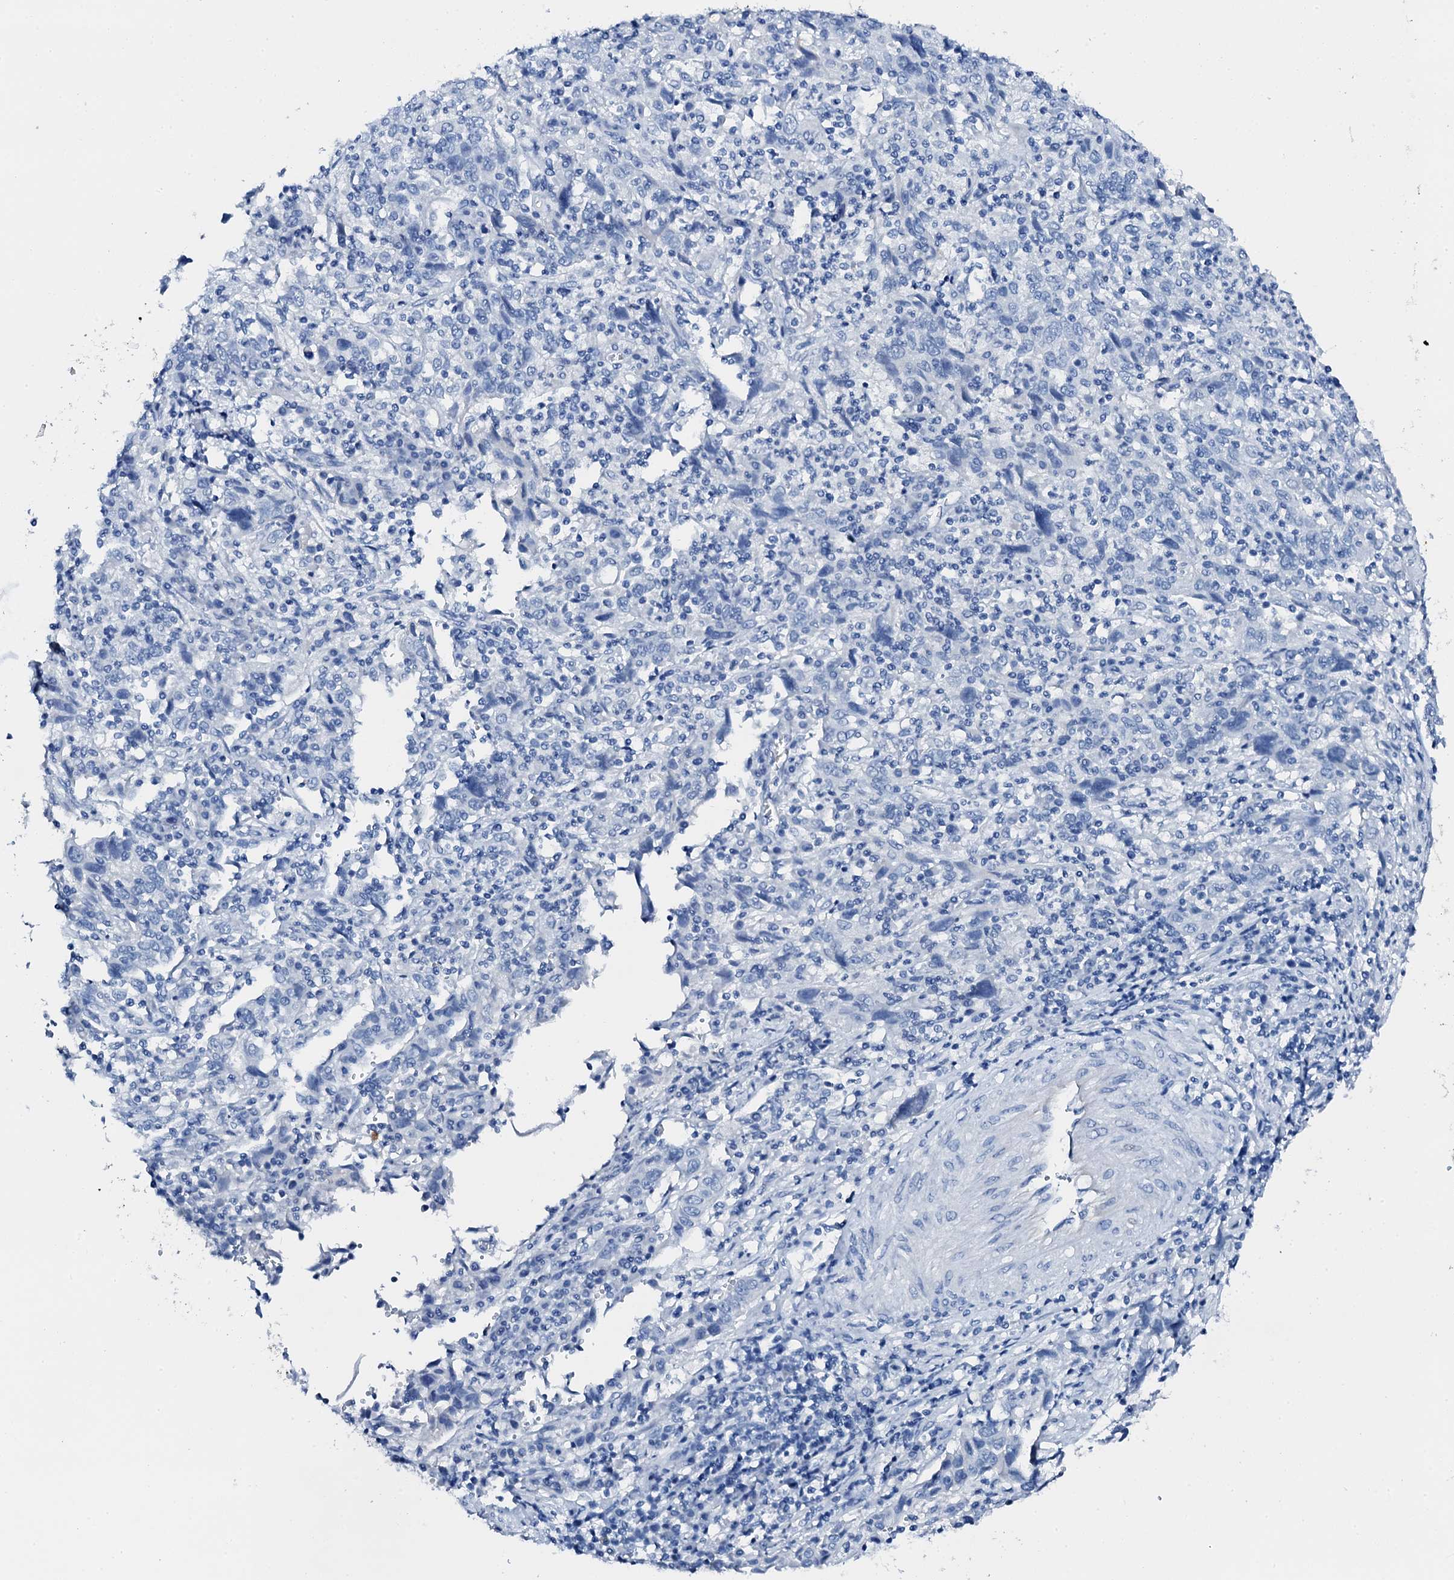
{"staining": {"intensity": "negative", "quantity": "none", "location": "none"}, "tissue": "cervical cancer", "cell_type": "Tumor cells", "image_type": "cancer", "snomed": [{"axis": "morphology", "description": "Squamous cell carcinoma, NOS"}, {"axis": "topography", "description": "Cervix"}], "caption": "Immunohistochemistry (IHC) image of human squamous cell carcinoma (cervical) stained for a protein (brown), which reveals no expression in tumor cells.", "gene": "PTH", "patient": {"sex": "female", "age": 46}}